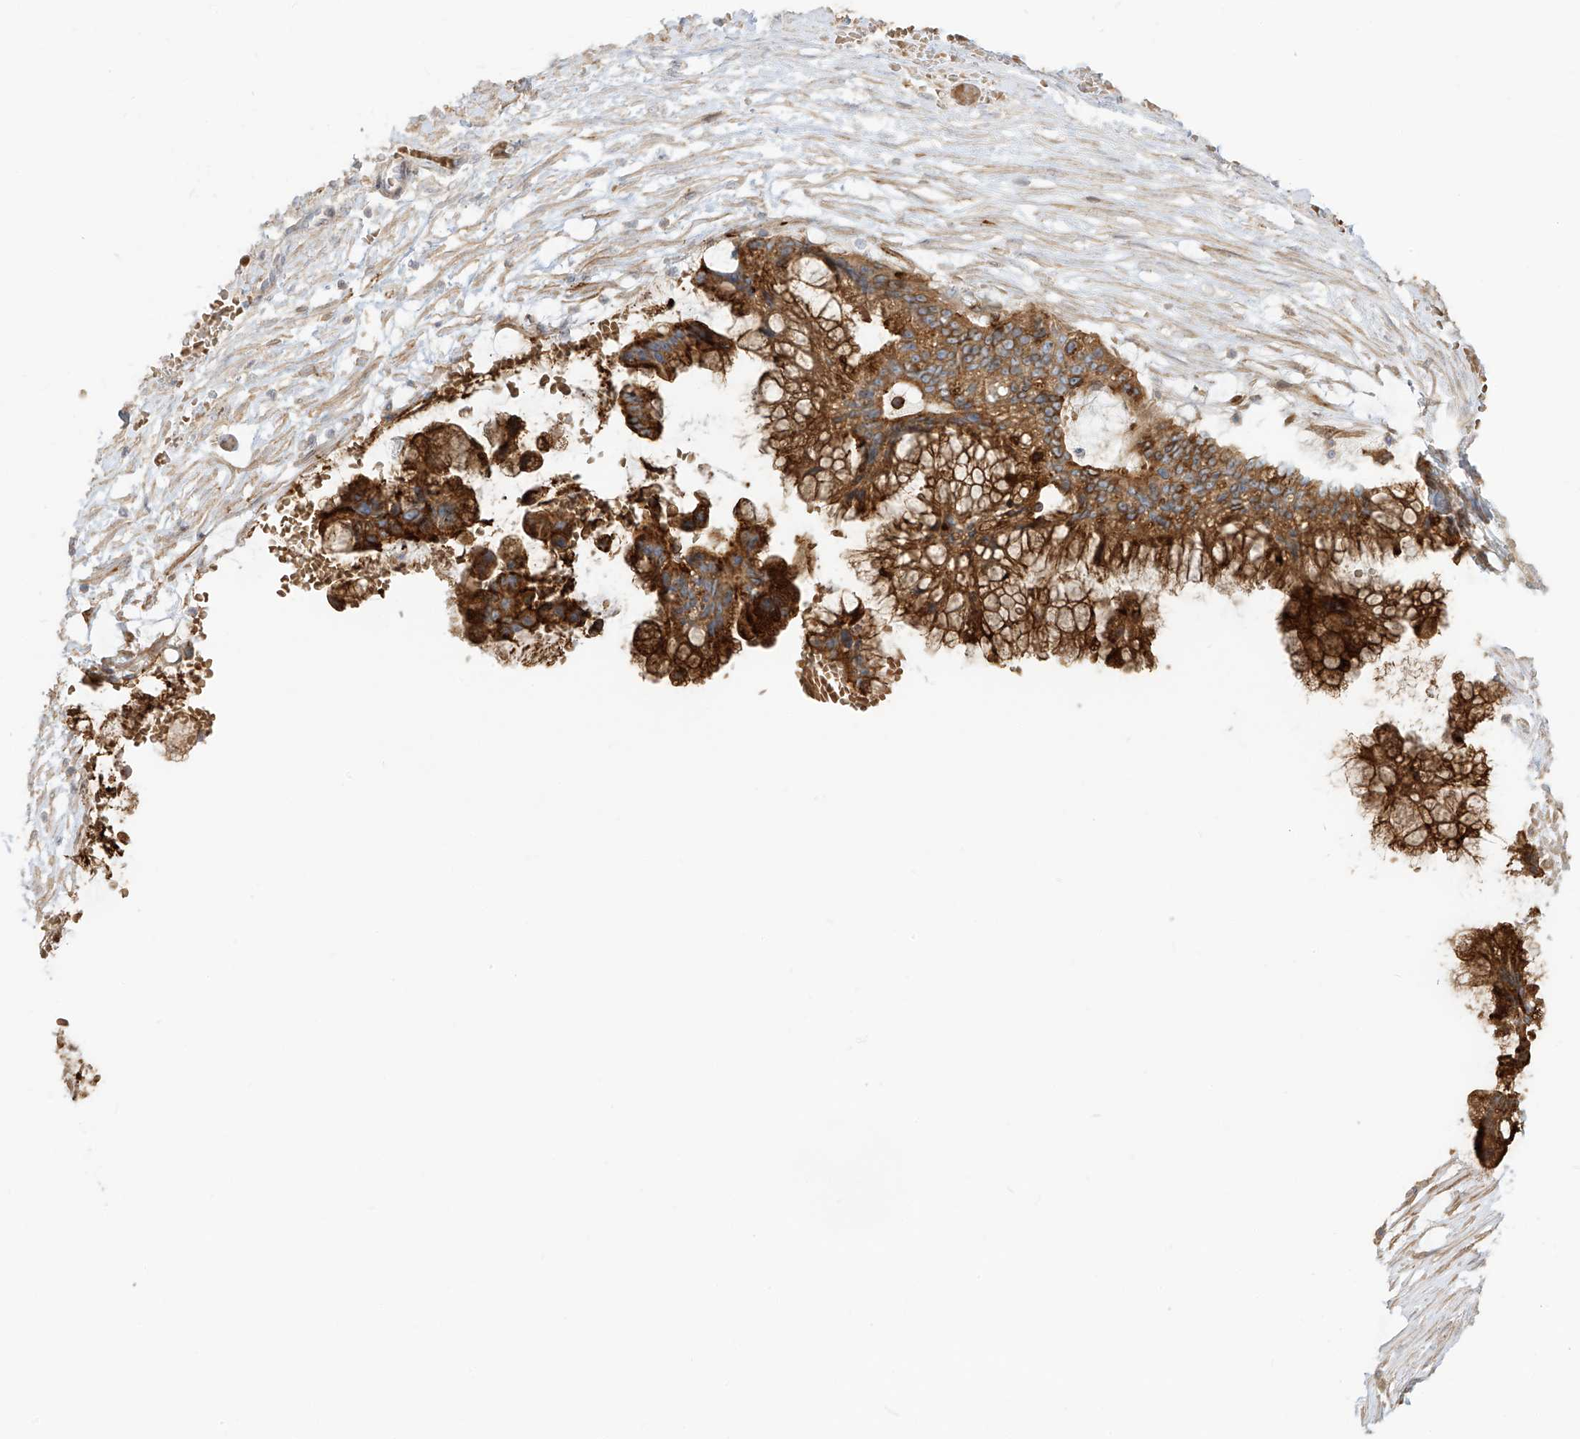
{"staining": {"intensity": "strong", "quantity": ">75%", "location": "cytoplasmic/membranous"}, "tissue": "ovarian cancer", "cell_type": "Tumor cells", "image_type": "cancer", "snomed": [{"axis": "morphology", "description": "Cystadenocarcinoma, mucinous, NOS"}, {"axis": "topography", "description": "Ovary"}], "caption": "Approximately >75% of tumor cells in human ovarian cancer demonstrate strong cytoplasmic/membranous protein staining as visualized by brown immunohistochemical staining.", "gene": "ZGRF1", "patient": {"sex": "female", "age": 37}}